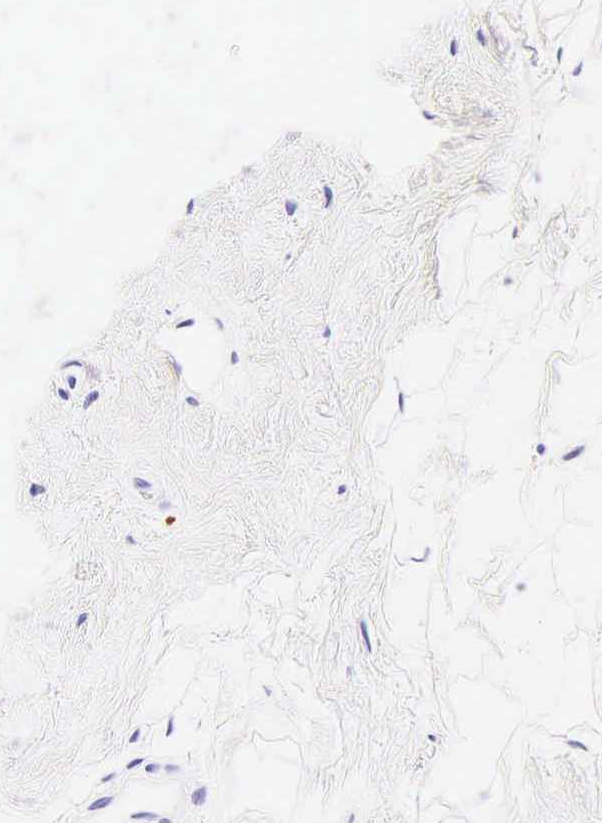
{"staining": {"intensity": "negative", "quantity": "none", "location": "none"}, "tissue": "breast cancer", "cell_type": "Tumor cells", "image_type": "cancer", "snomed": [{"axis": "morphology", "description": "Duct carcinoma"}, {"axis": "topography", "description": "Breast"}], "caption": "Image shows no significant protein staining in tumor cells of breast infiltrating ductal carcinoma.", "gene": "CD1A", "patient": {"sex": "female", "age": 72}}